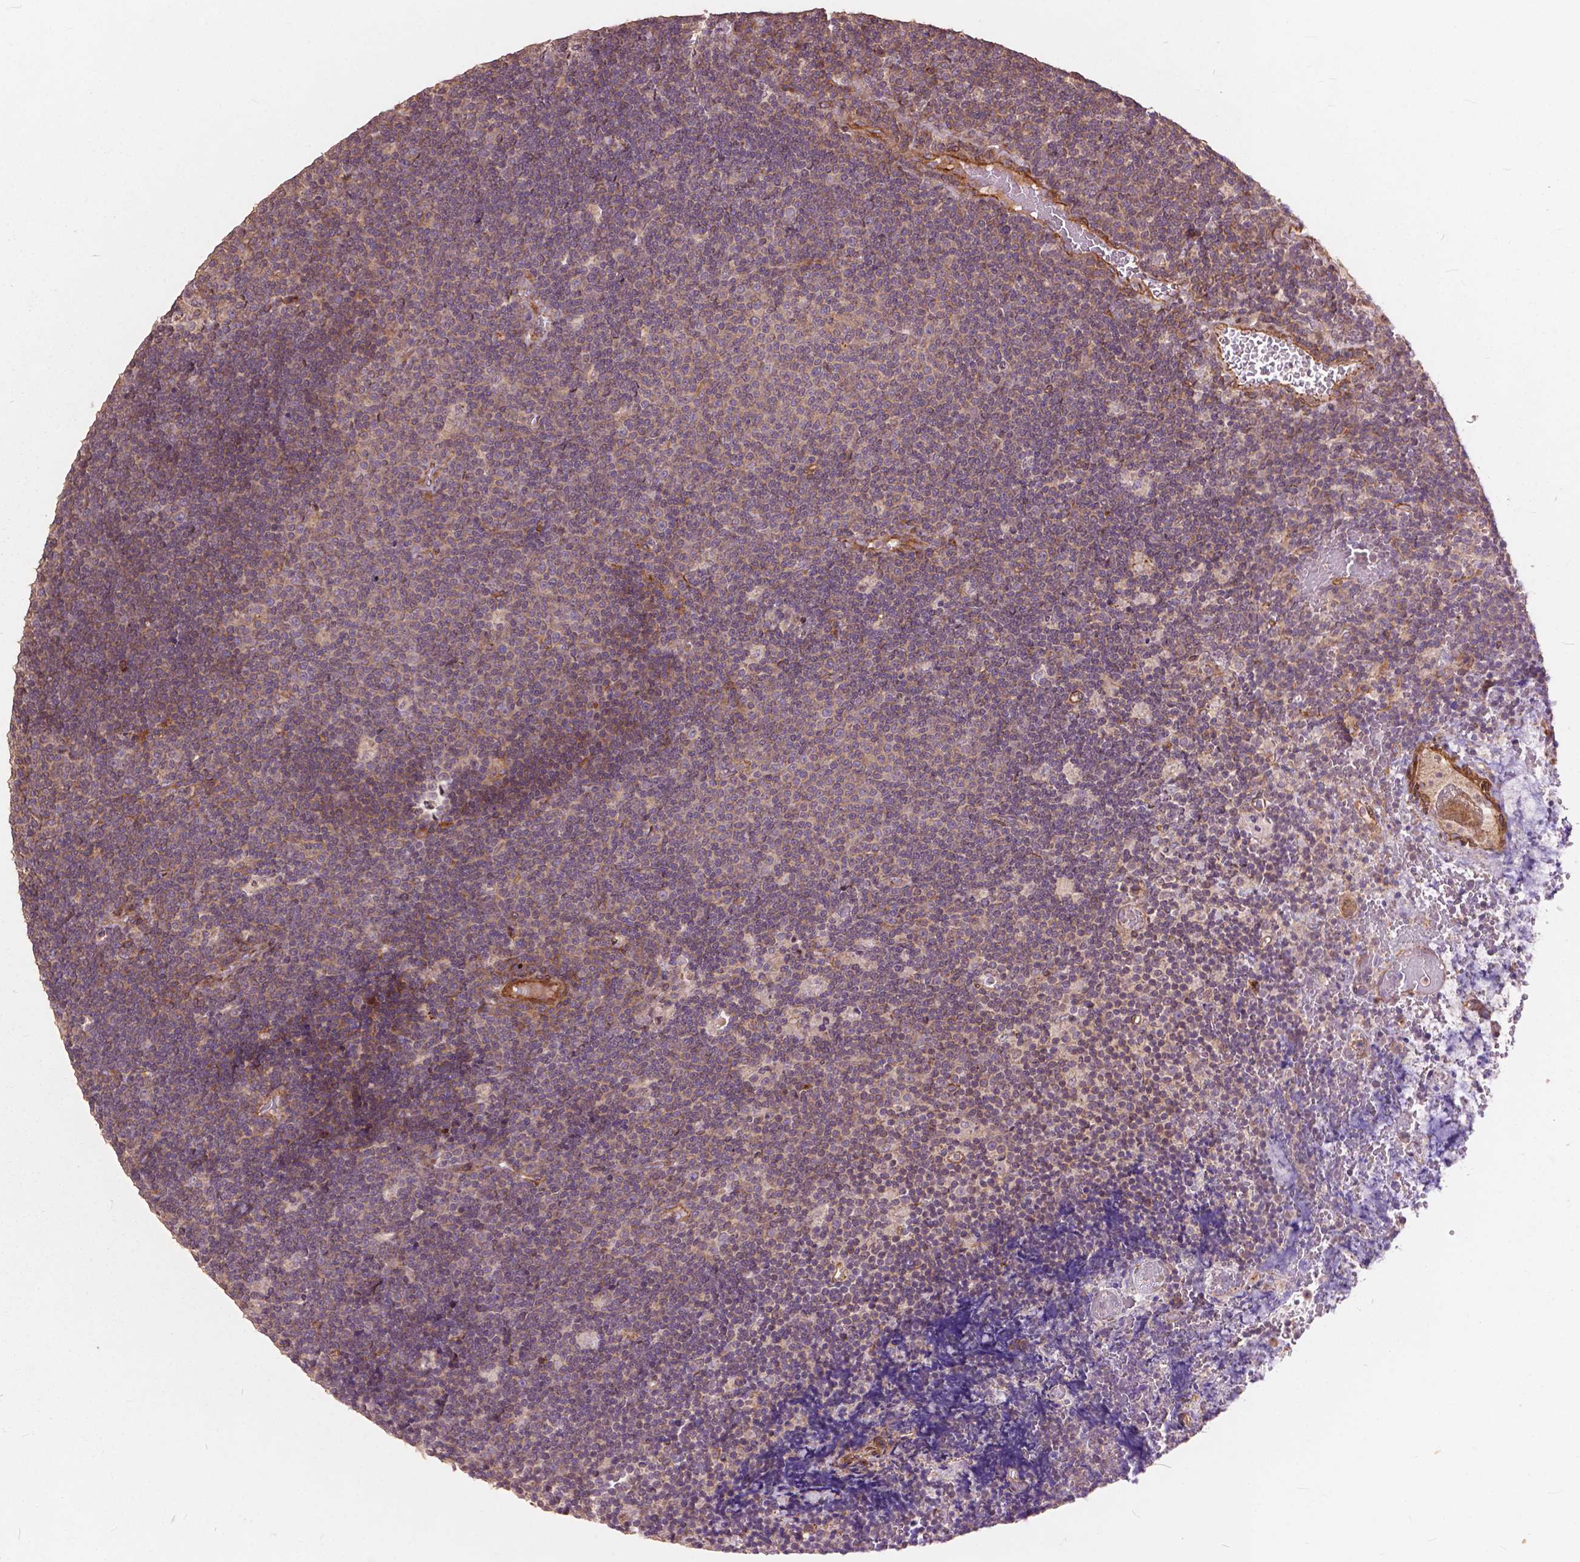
{"staining": {"intensity": "weak", "quantity": ">75%", "location": "cytoplasmic/membranous"}, "tissue": "lymphoma", "cell_type": "Tumor cells", "image_type": "cancer", "snomed": [{"axis": "morphology", "description": "Malignant lymphoma, non-Hodgkin's type, Low grade"}, {"axis": "topography", "description": "Brain"}], "caption": "Protein expression analysis of lymphoma demonstrates weak cytoplasmic/membranous positivity in about >75% of tumor cells.", "gene": "FNIP1", "patient": {"sex": "female", "age": 66}}